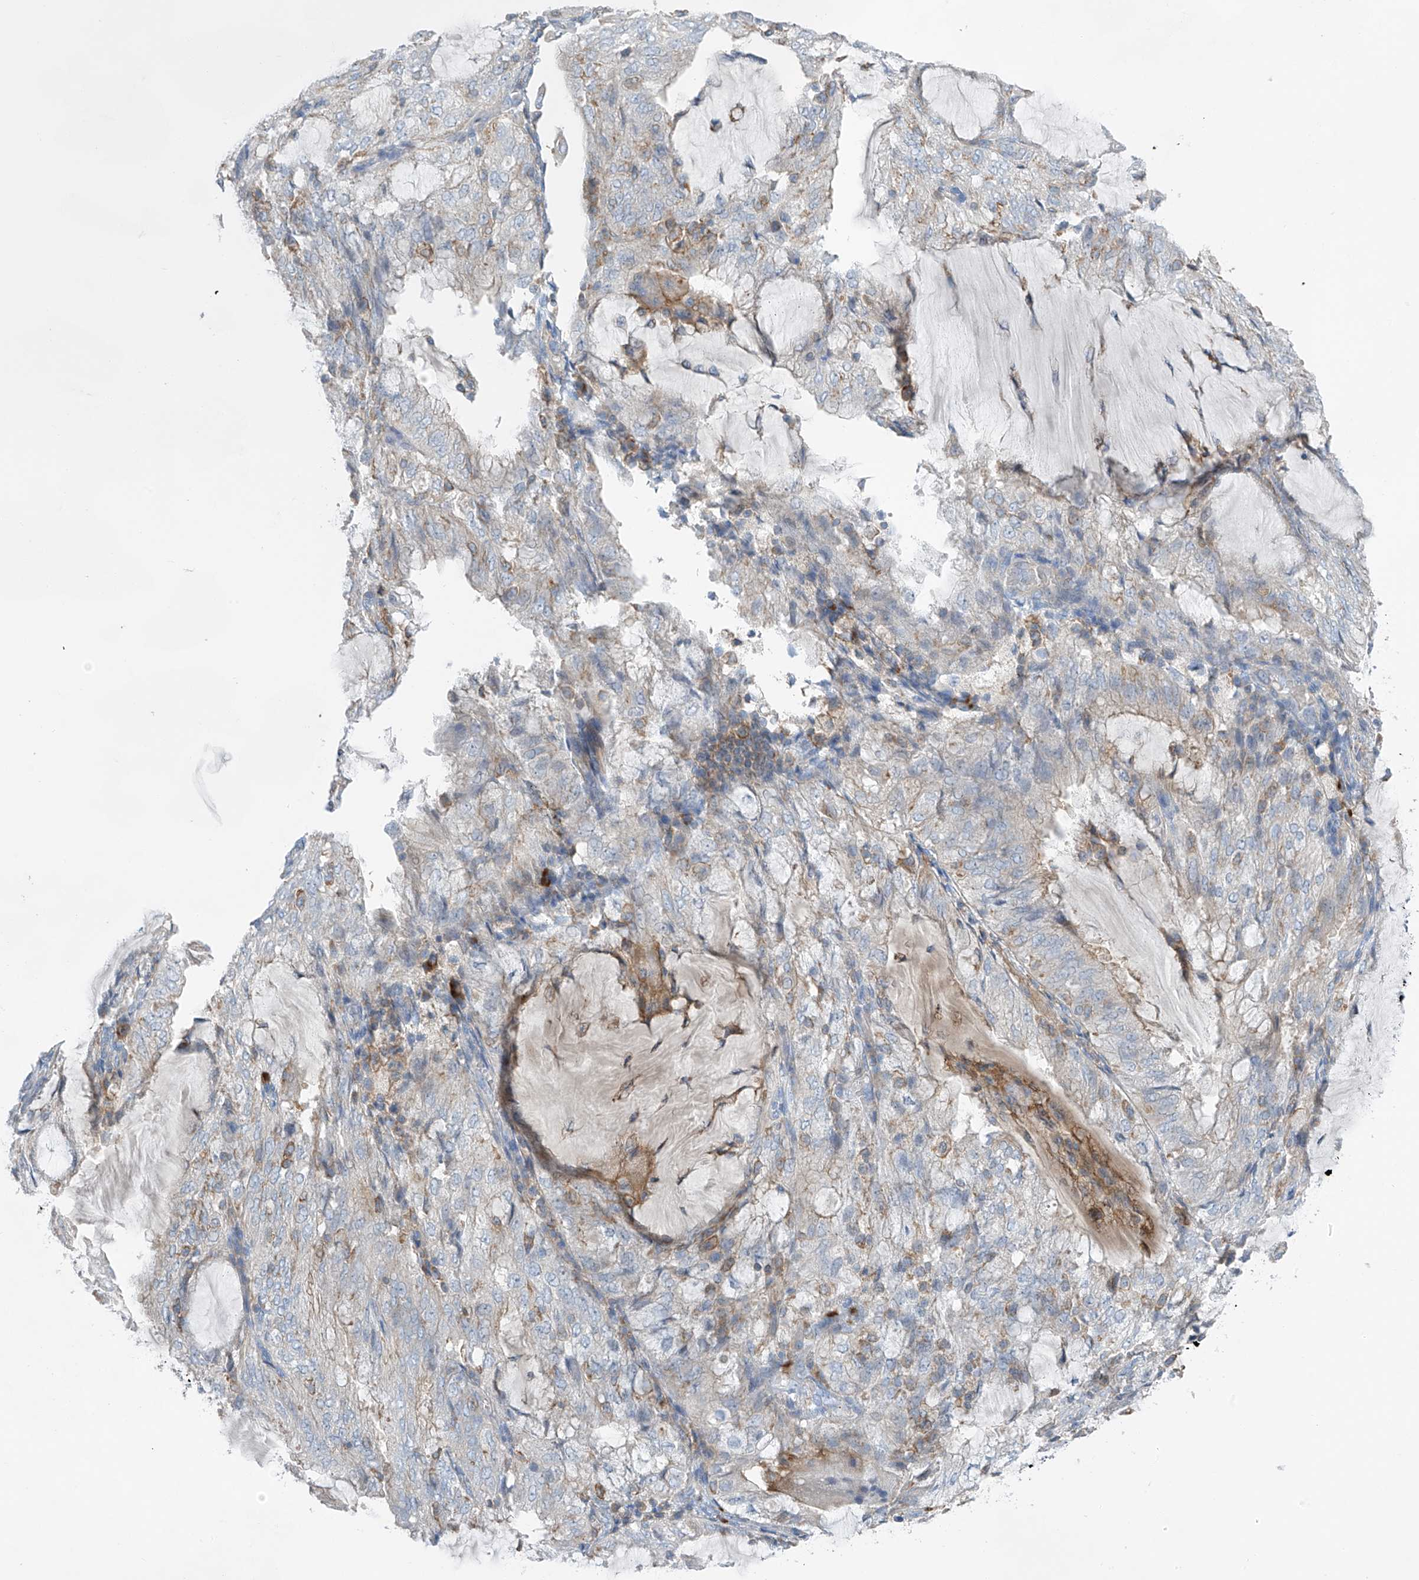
{"staining": {"intensity": "weak", "quantity": "<25%", "location": "cytoplasmic/membranous"}, "tissue": "endometrial cancer", "cell_type": "Tumor cells", "image_type": "cancer", "snomed": [{"axis": "morphology", "description": "Adenocarcinoma, NOS"}, {"axis": "topography", "description": "Endometrium"}], "caption": "An image of human endometrial cancer (adenocarcinoma) is negative for staining in tumor cells.", "gene": "NALCN", "patient": {"sex": "female", "age": 81}}